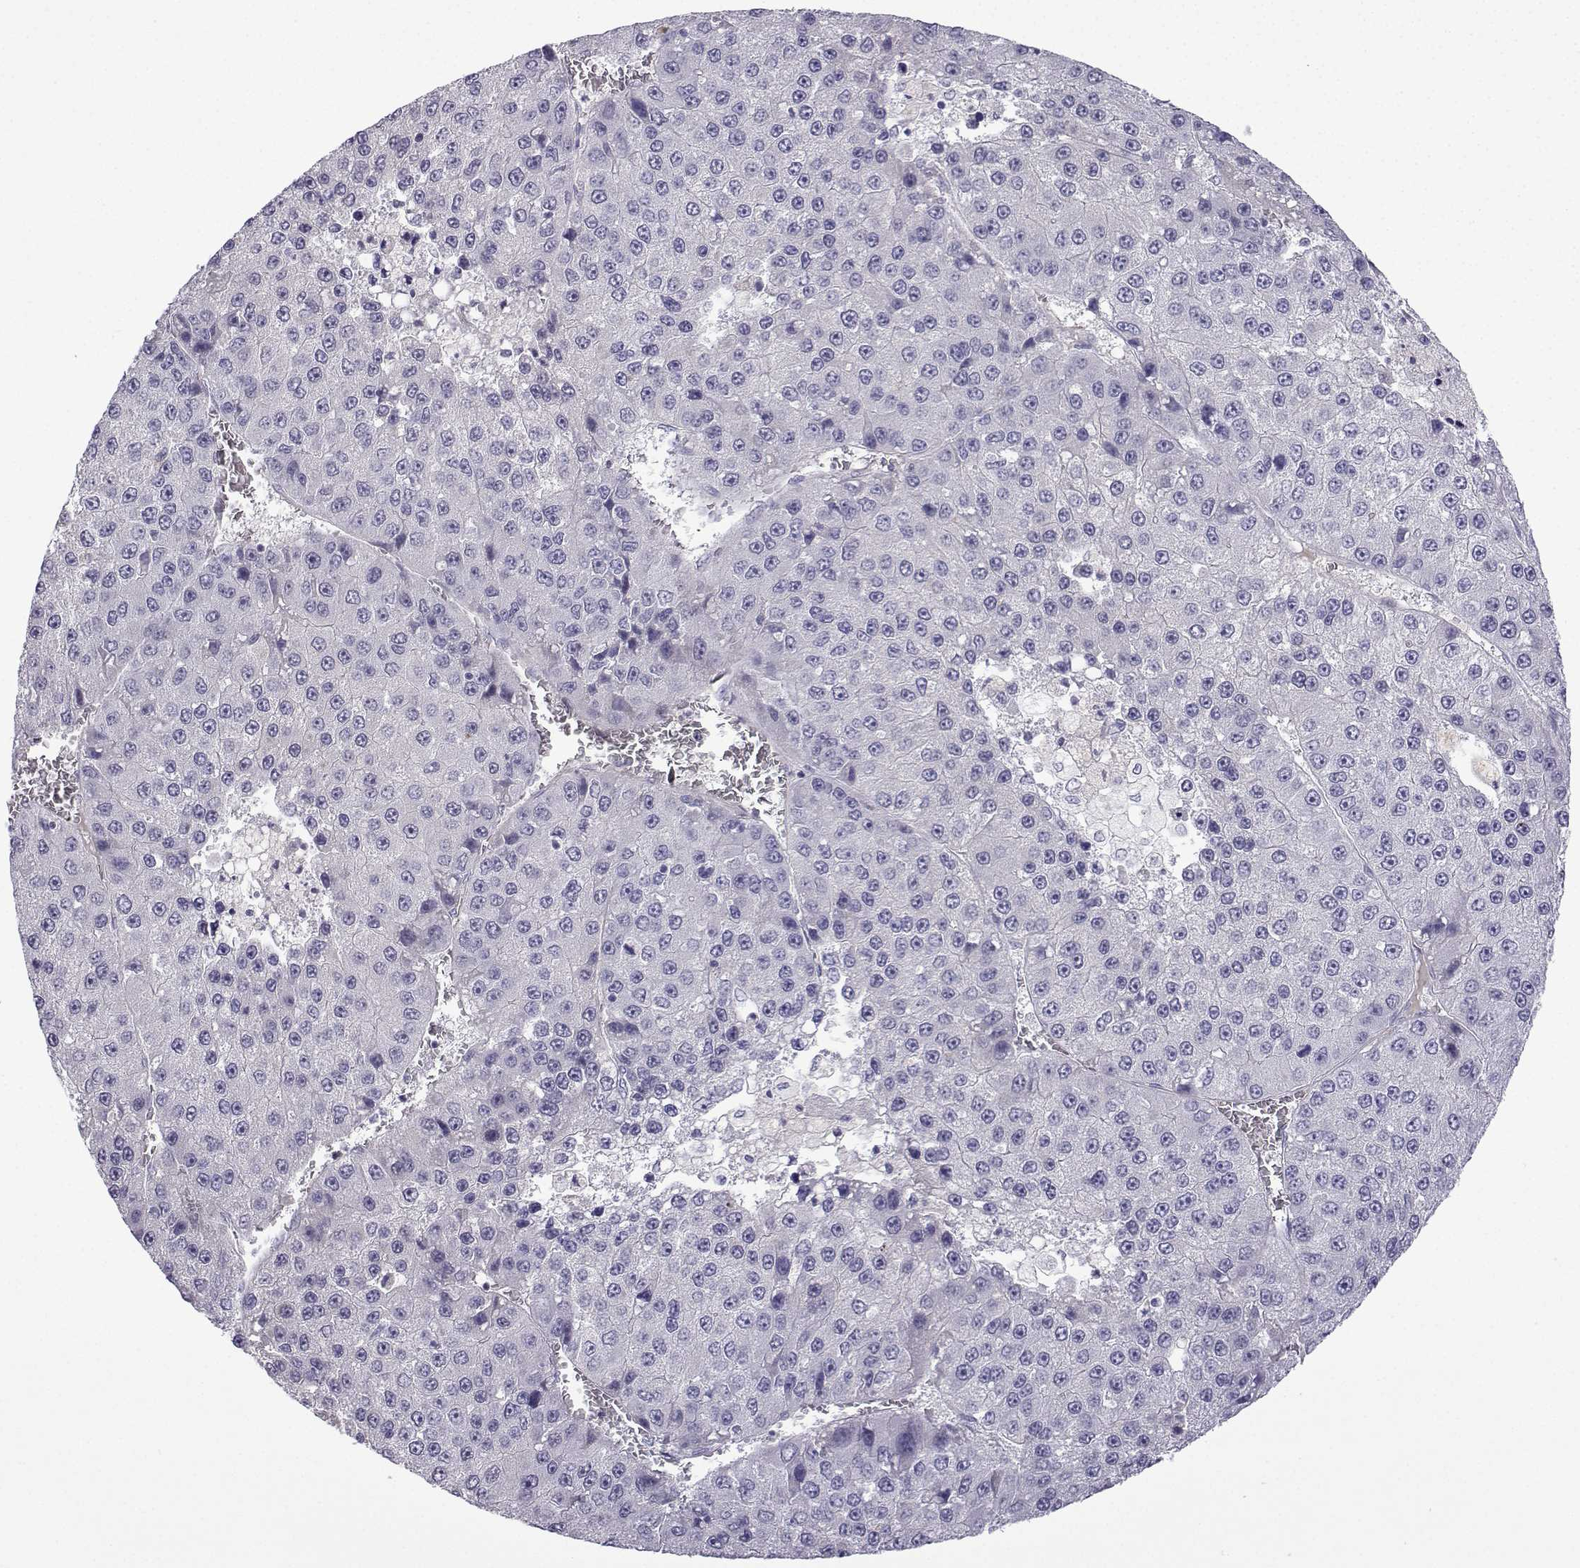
{"staining": {"intensity": "negative", "quantity": "none", "location": "none"}, "tissue": "liver cancer", "cell_type": "Tumor cells", "image_type": "cancer", "snomed": [{"axis": "morphology", "description": "Carcinoma, Hepatocellular, NOS"}, {"axis": "topography", "description": "Liver"}], "caption": "Tumor cells show no significant protein positivity in liver cancer (hepatocellular carcinoma).", "gene": "SPACA7", "patient": {"sex": "female", "age": 73}}